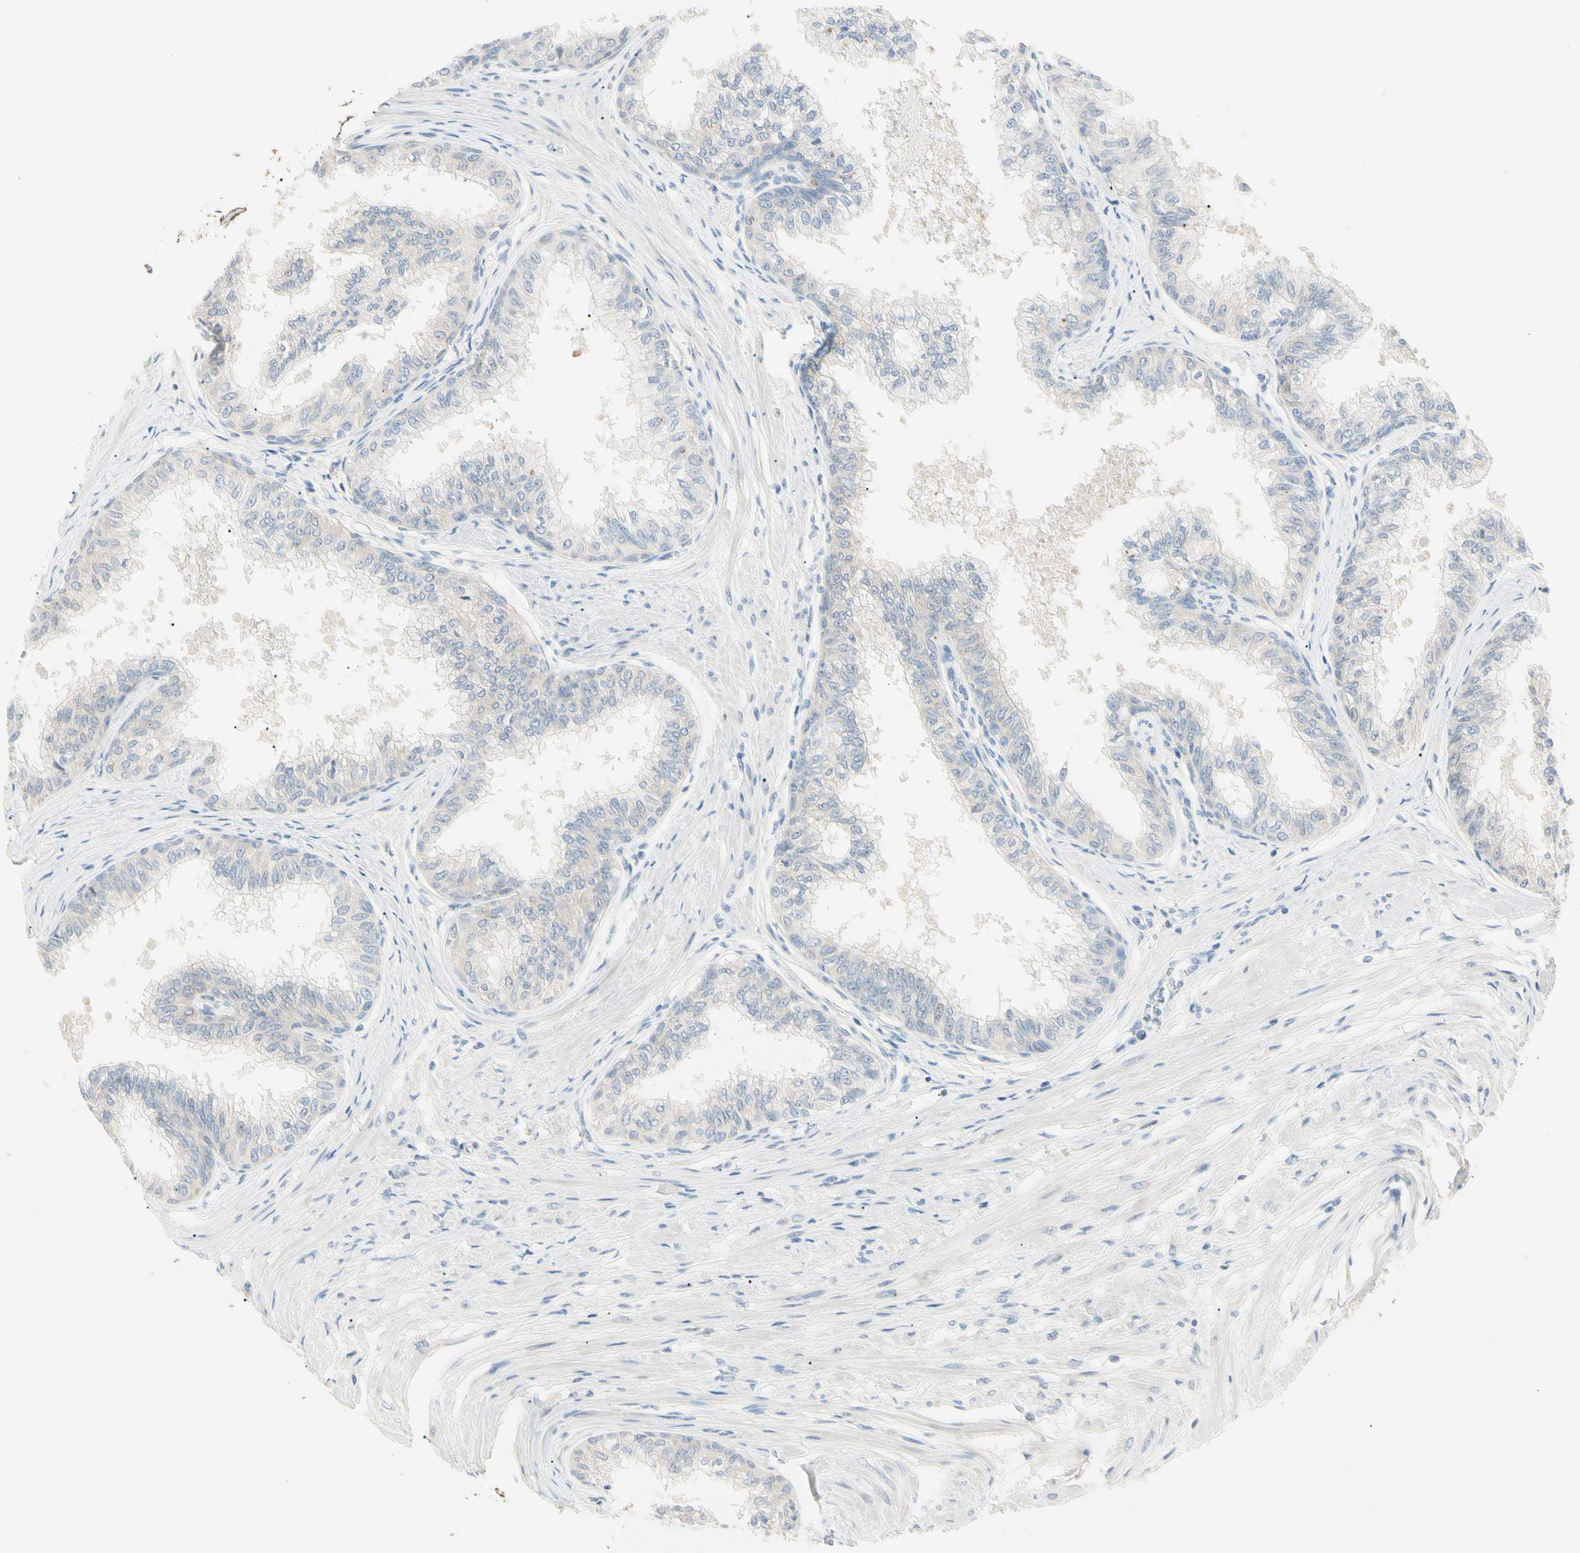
{"staining": {"intensity": "negative", "quantity": "none", "location": "none"}, "tissue": "prostate", "cell_type": "Glandular cells", "image_type": "normal", "snomed": [{"axis": "morphology", "description": "Normal tissue, NOS"}, {"axis": "topography", "description": "Prostate"}, {"axis": "topography", "description": "Seminal veicle"}], "caption": "This is an immunohistochemistry photomicrograph of benign human prostate. There is no staining in glandular cells.", "gene": "ALDH18A1", "patient": {"sex": "male", "age": 60}}